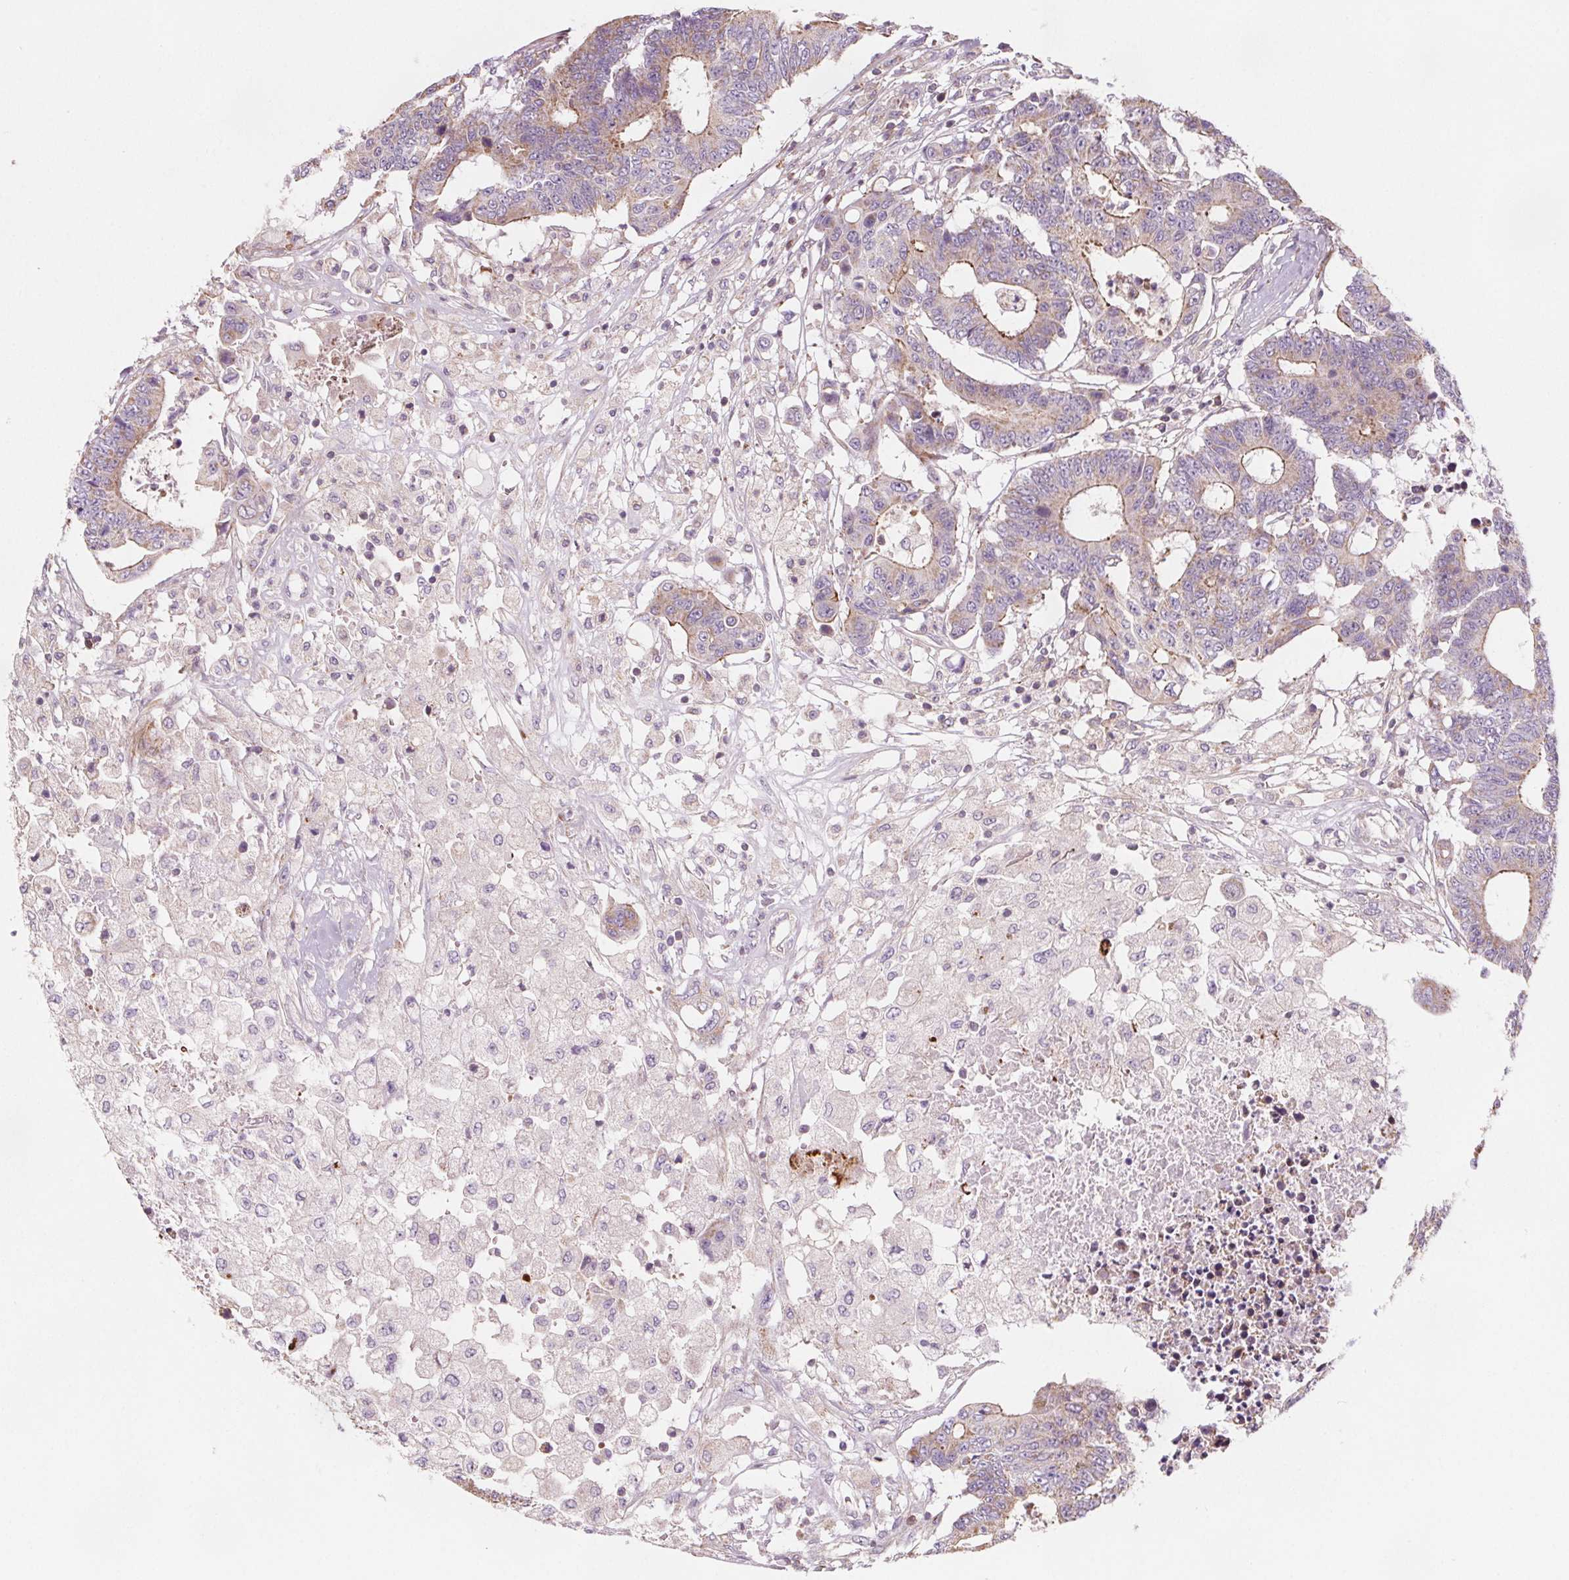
{"staining": {"intensity": "moderate", "quantity": "<25%", "location": "cytoplasmic/membranous"}, "tissue": "colorectal cancer", "cell_type": "Tumor cells", "image_type": "cancer", "snomed": [{"axis": "morphology", "description": "Adenocarcinoma, NOS"}, {"axis": "topography", "description": "Colon"}], "caption": "This photomicrograph demonstrates IHC staining of colorectal cancer, with low moderate cytoplasmic/membranous staining in approximately <25% of tumor cells.", "gene": "ADAM33", "patient": {"sex": "female", "age": 48}}